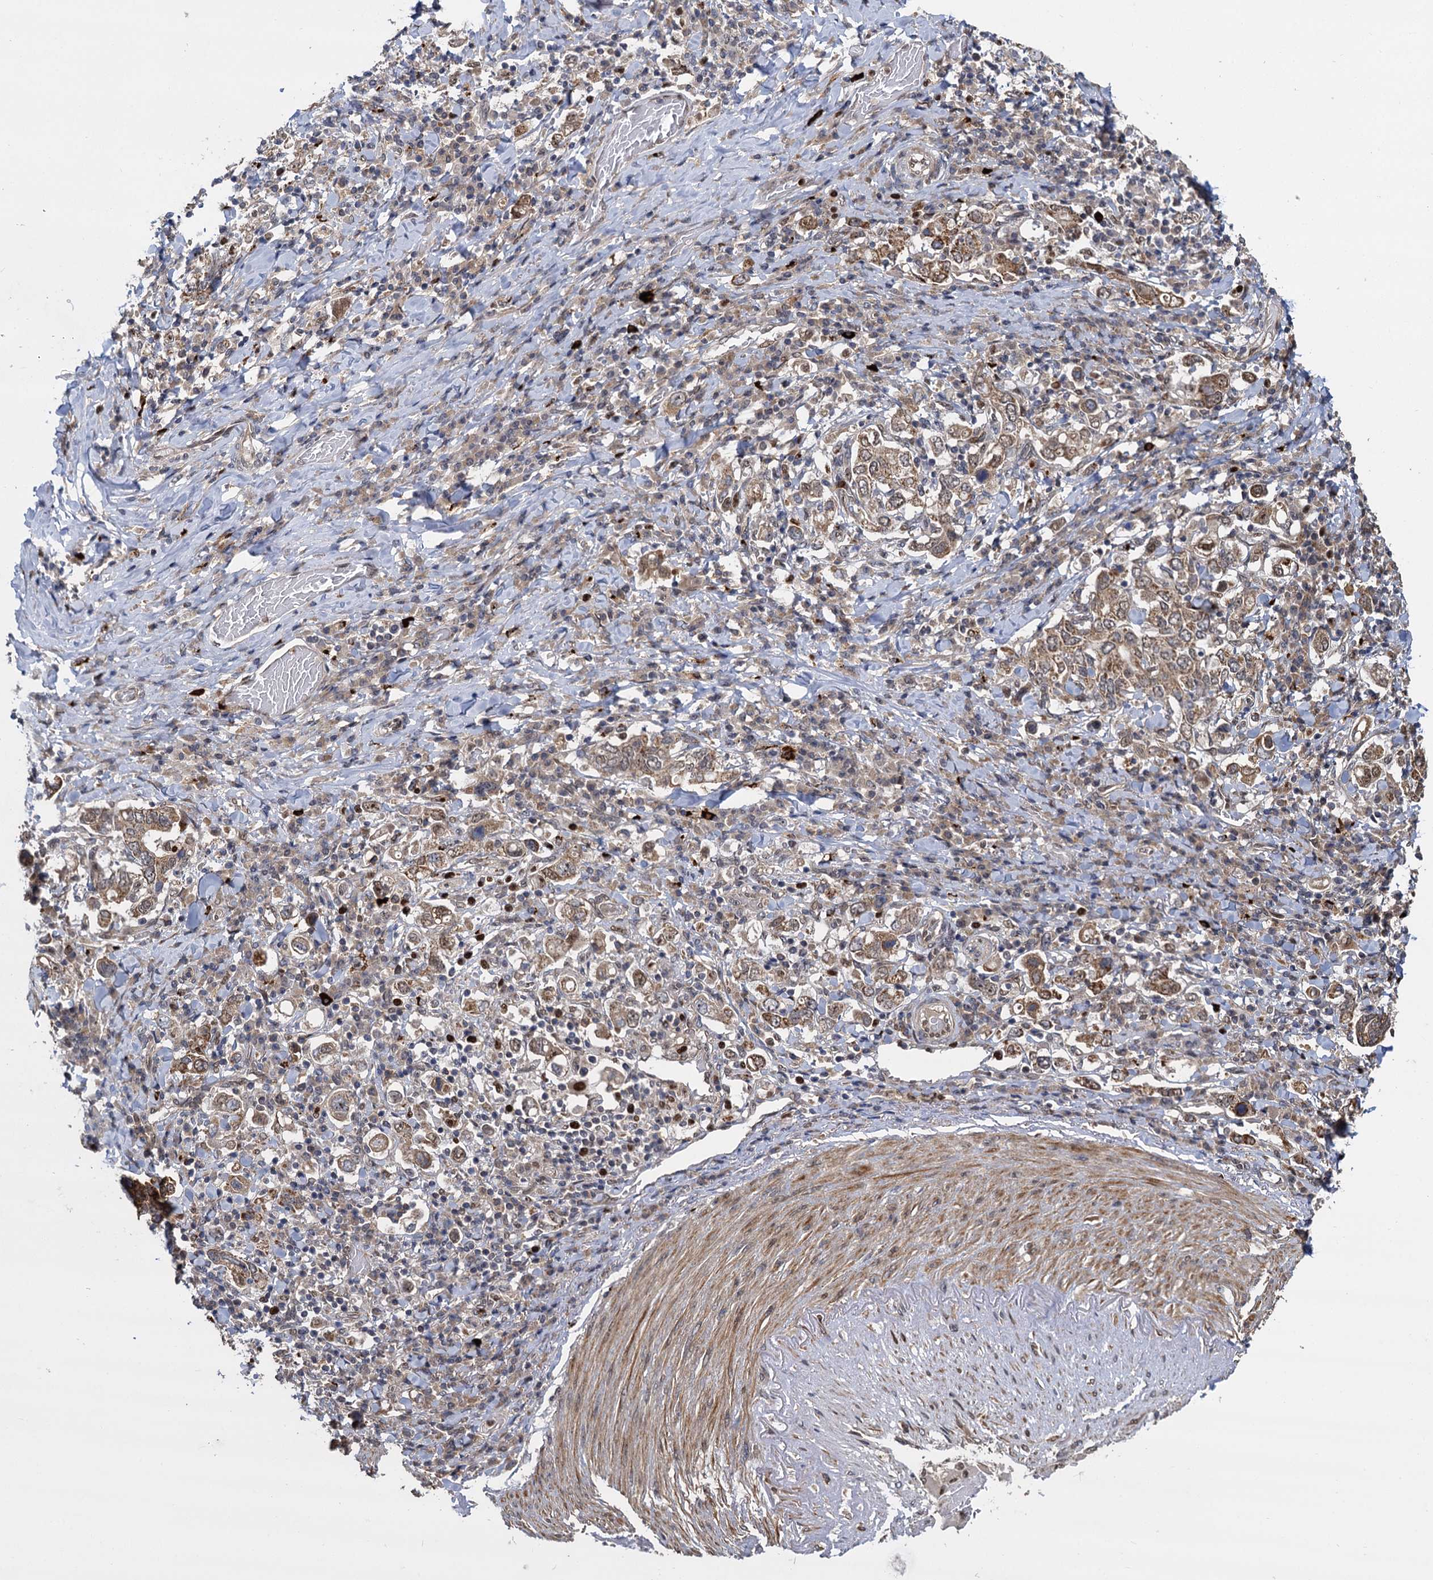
{"staining": {"intensity": "moderate", "quantity": ">75%", "location": "cytoplasmic/membranous,nuclear"}, "tissue": "stomach cancer", "cell_type": "Tumor cells", "image_type": "cancer", "snomed": [{"axis": "morphology", "description": "Adenocarcinoma, NOS"}, {"axis": "topography", "description": "Stomach, upper"}], "caption": "Moderate cytoplasmic/membranous and nuclear positivity for a protein is seen in approximately >75% of tumor cells of adenocarcinoma (stomach) using IHC.", "gene": "GAL3ST4", "patient": {"sex": "male", "age": 62}}